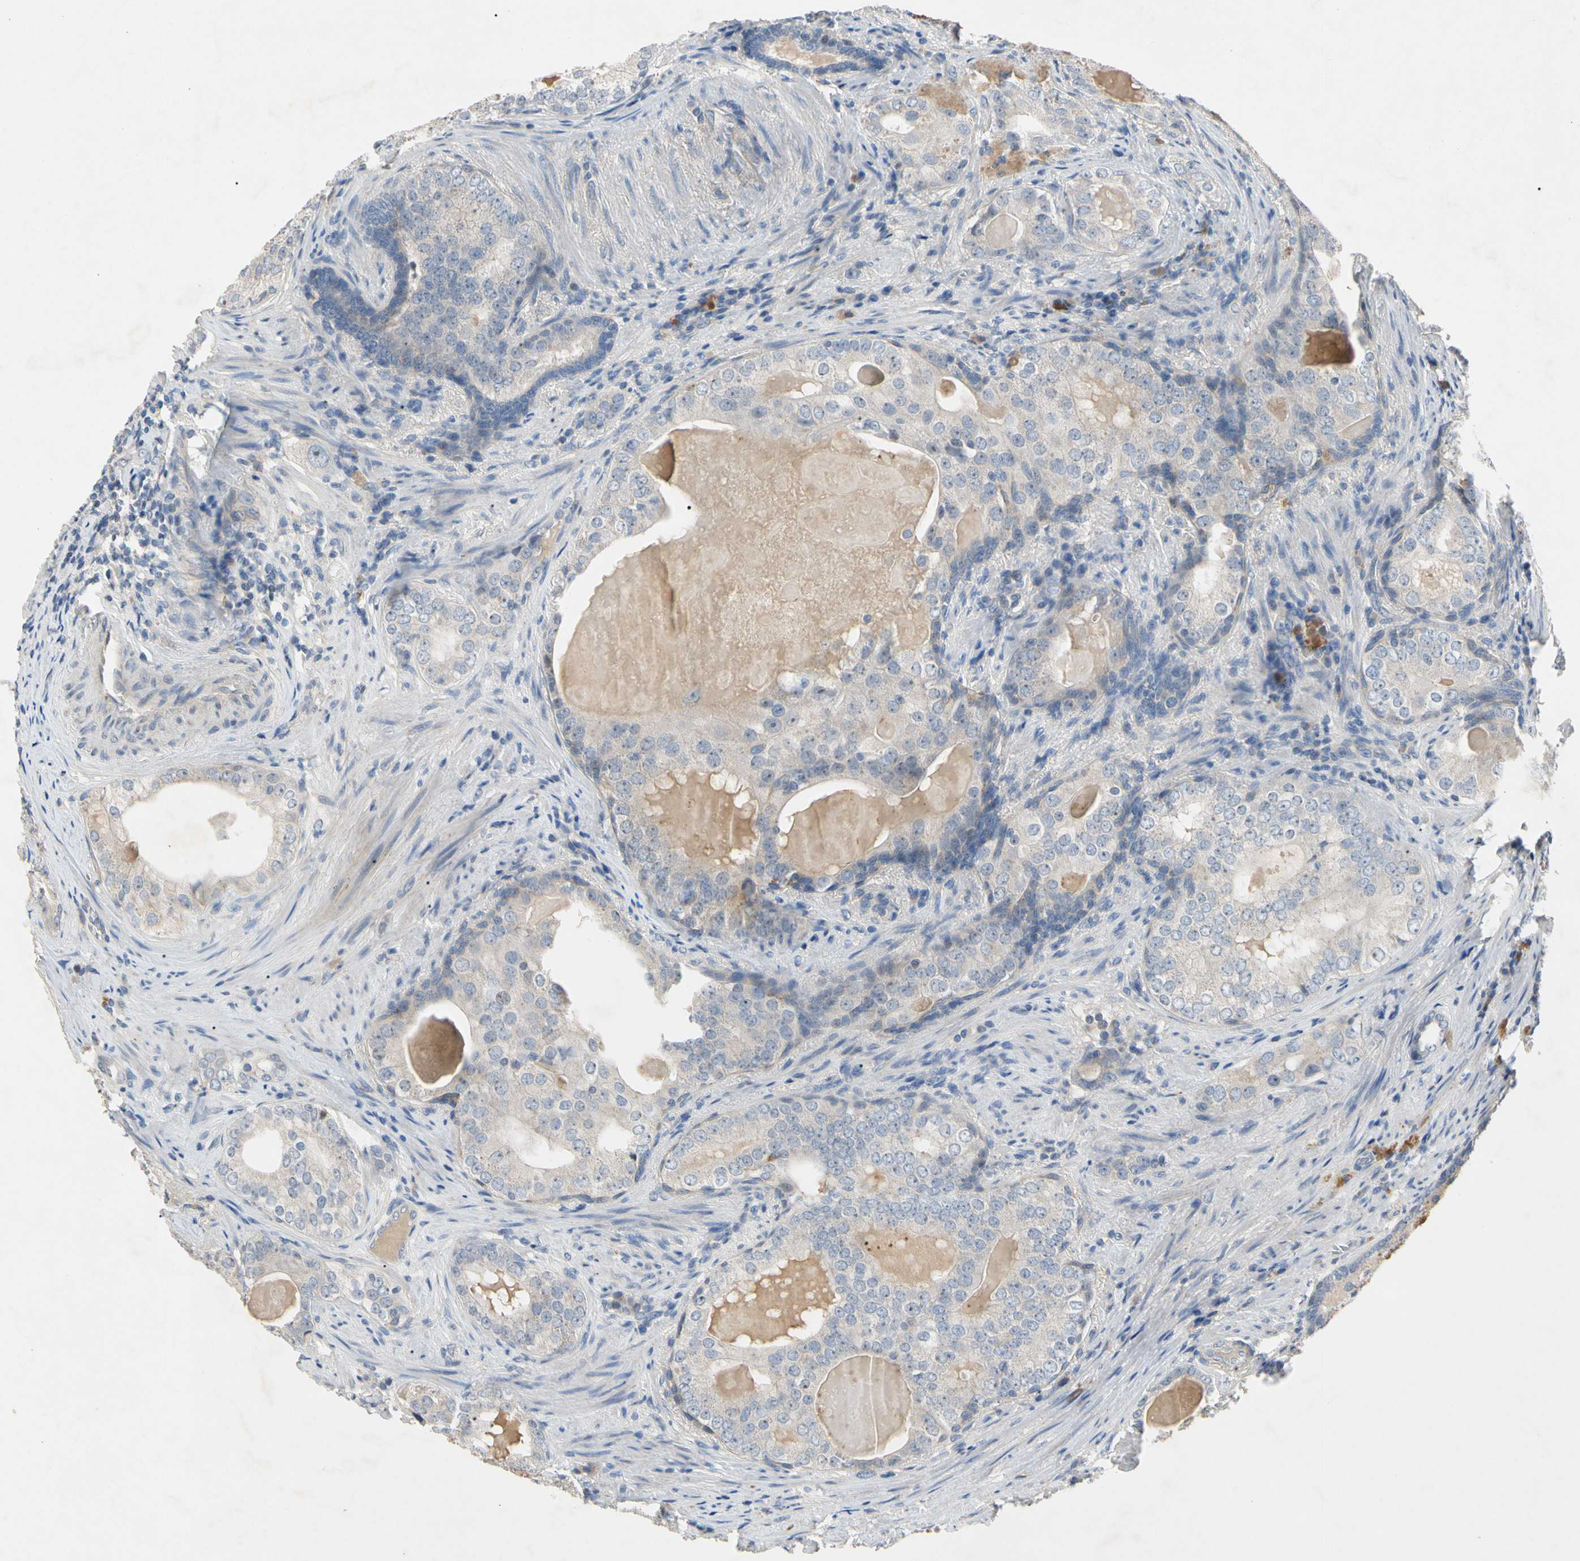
{"staining": {"intensity": "negative", "quantity": "none", "location": "none"}, "tissue": "prostate cancer", "cell_type": "Tumor cells", "image_type": "cancer", "snomed": [{"axis": "morphology", "description": "Adenocarcinoma, High grade"}, {"axis": "topography", "description": "Prostate"}], "caption": "Prostate cancer (high-grade adenocarcinoma) was stained to show a protein in brown. There is no significant positivity in tumor cells. (DAB (3,3'-diaminobenzidine) IHC, high magnification).", "gene": "GAS6", "patient": {"sex": "male", "age": 66}}